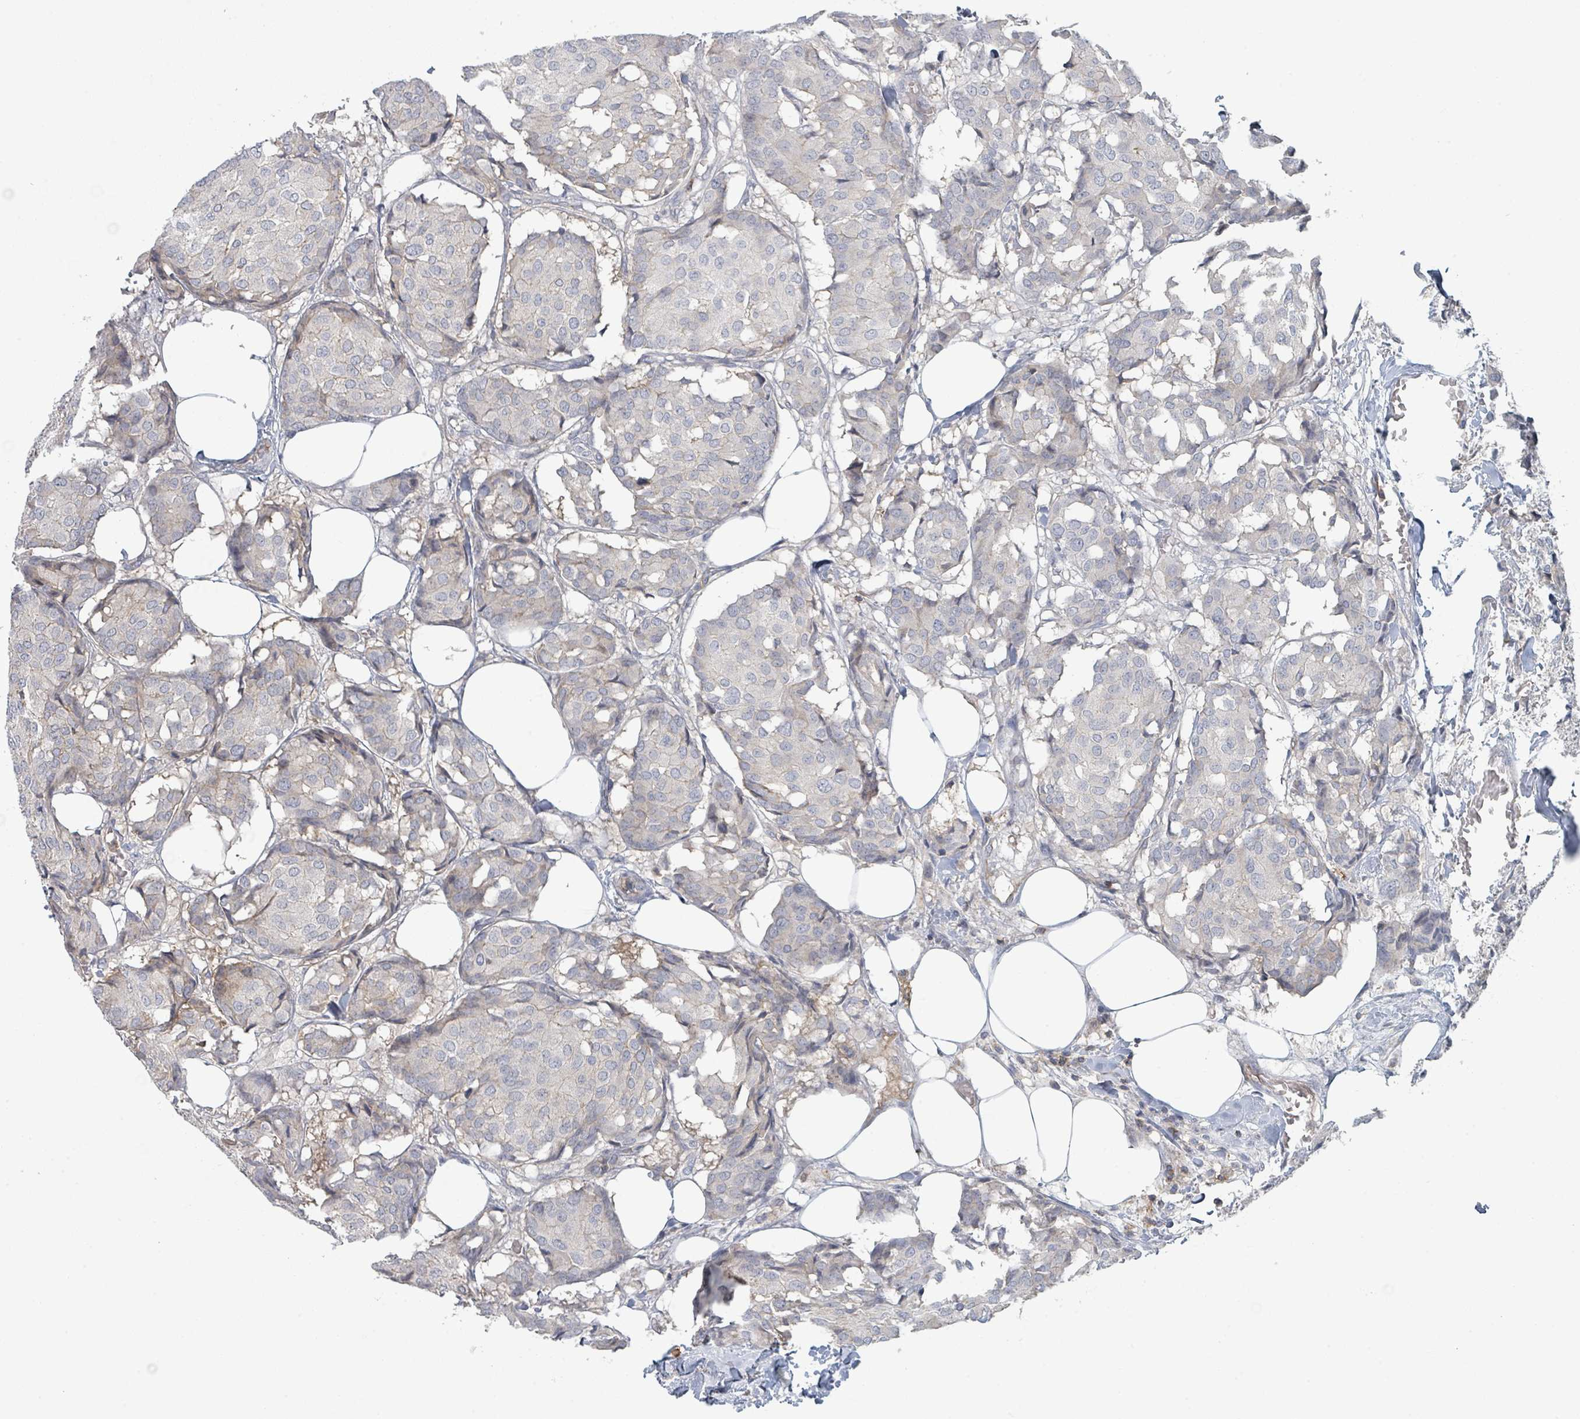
{"staining": {"intensity": "negative", "quantity": "none", "location": "none"}, "tissue": "breast cancer", "cell_type": "Tumor cells", "image_type": "cancer", "snomed": [{"axis": "morphology", "description": "Duct carcinoma"}, {"axis": "topography", "description": "Breast"}], "caption": "Tumor cells are negative for protein expression in human breast cancer (infiltrating ductal carcinoma).", "gene": "TNFRSF14", "patient": {"sex": "female", "age": 75}}